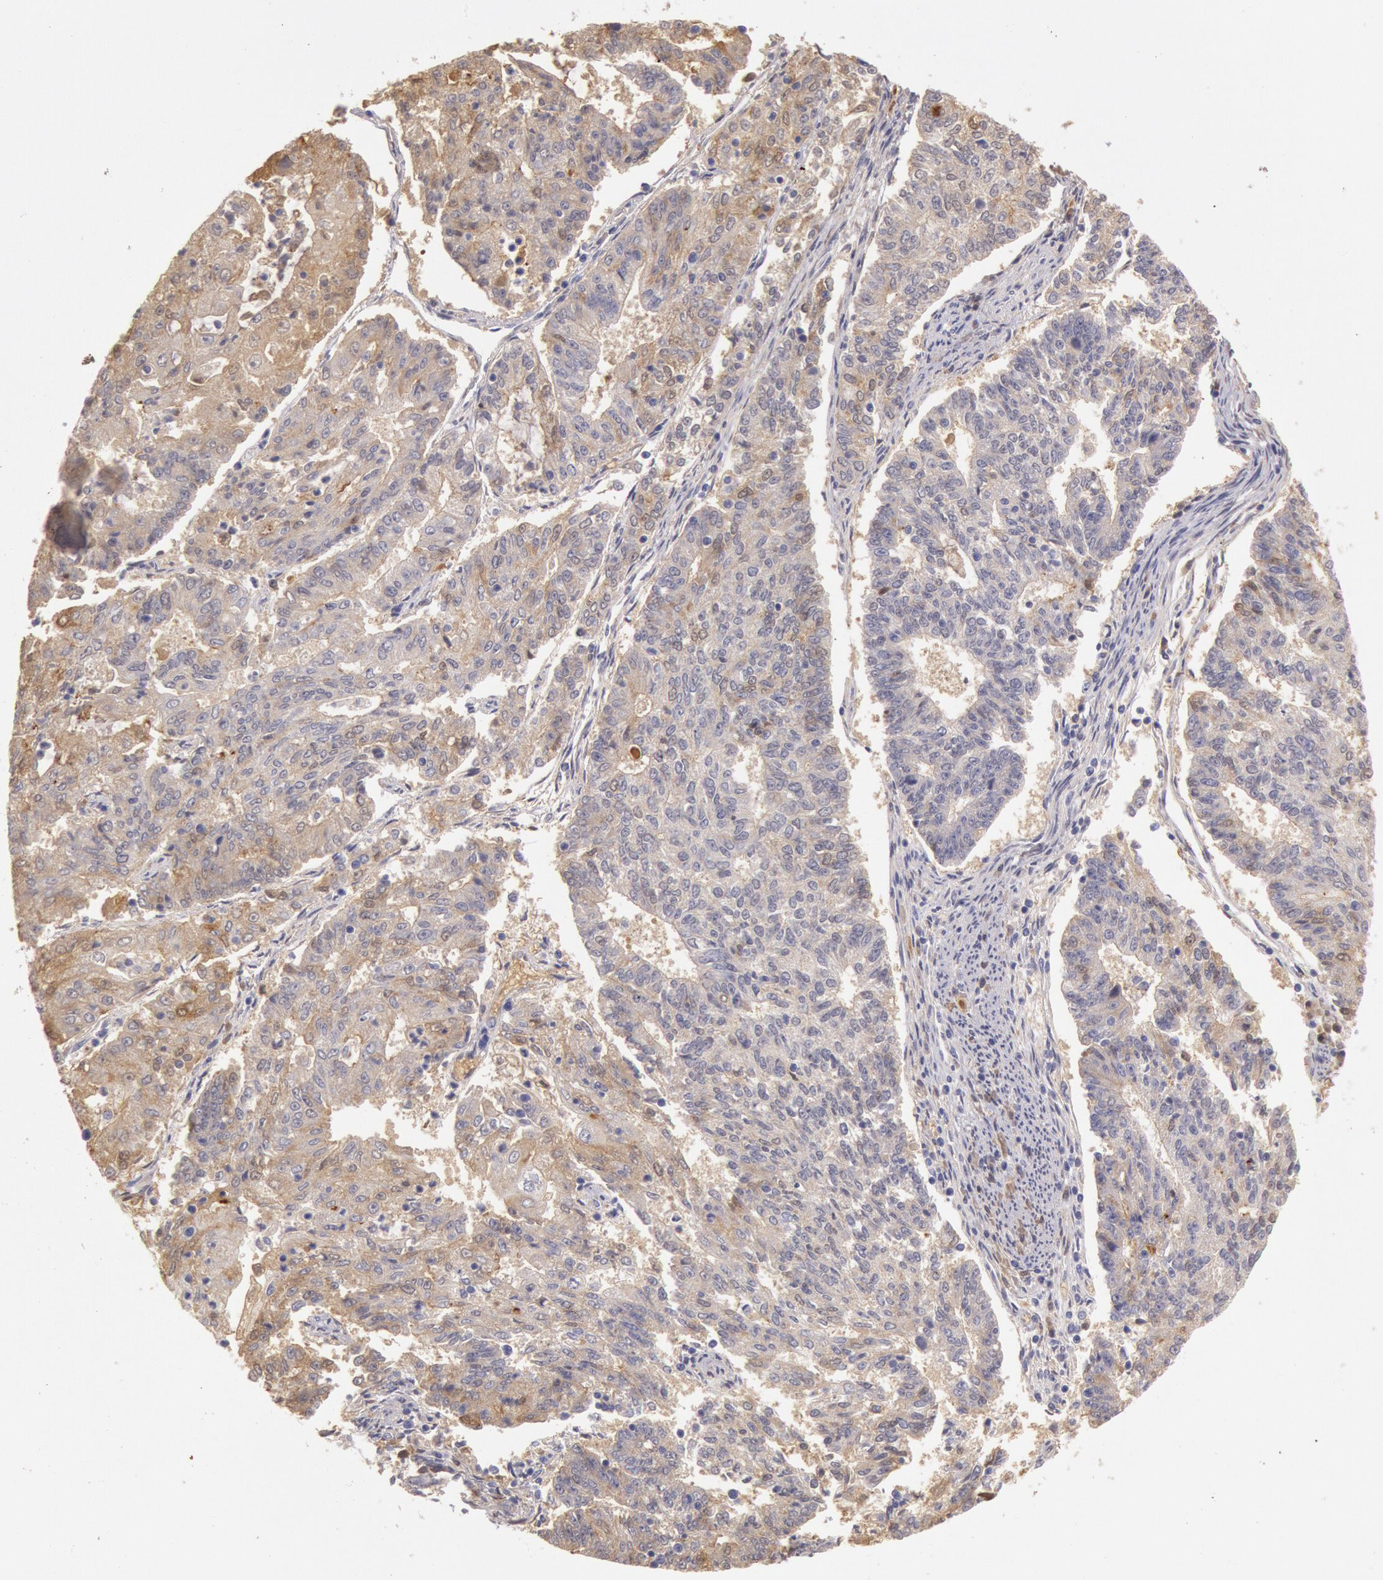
{"staining": {"intensity": "negative", "quantity": "none", "location": "none"}, "tissue": "endometrial cancer", "cell_type": "Tumor cells", "image_type": "cancer", "snomed": [{"axis": "morphology", "description": "Adenocarcinoma, NOS"}, {"axis": "topography", "description": "Endometrium"}], "caption": "IHC histopathology image of neoplastic tissue: human endometrial adenocarcinoma stained with DAB shows no significant protein staining in tumor cells.", "gene": "C1R", "patient": {"sex": "female", "age": 56}}